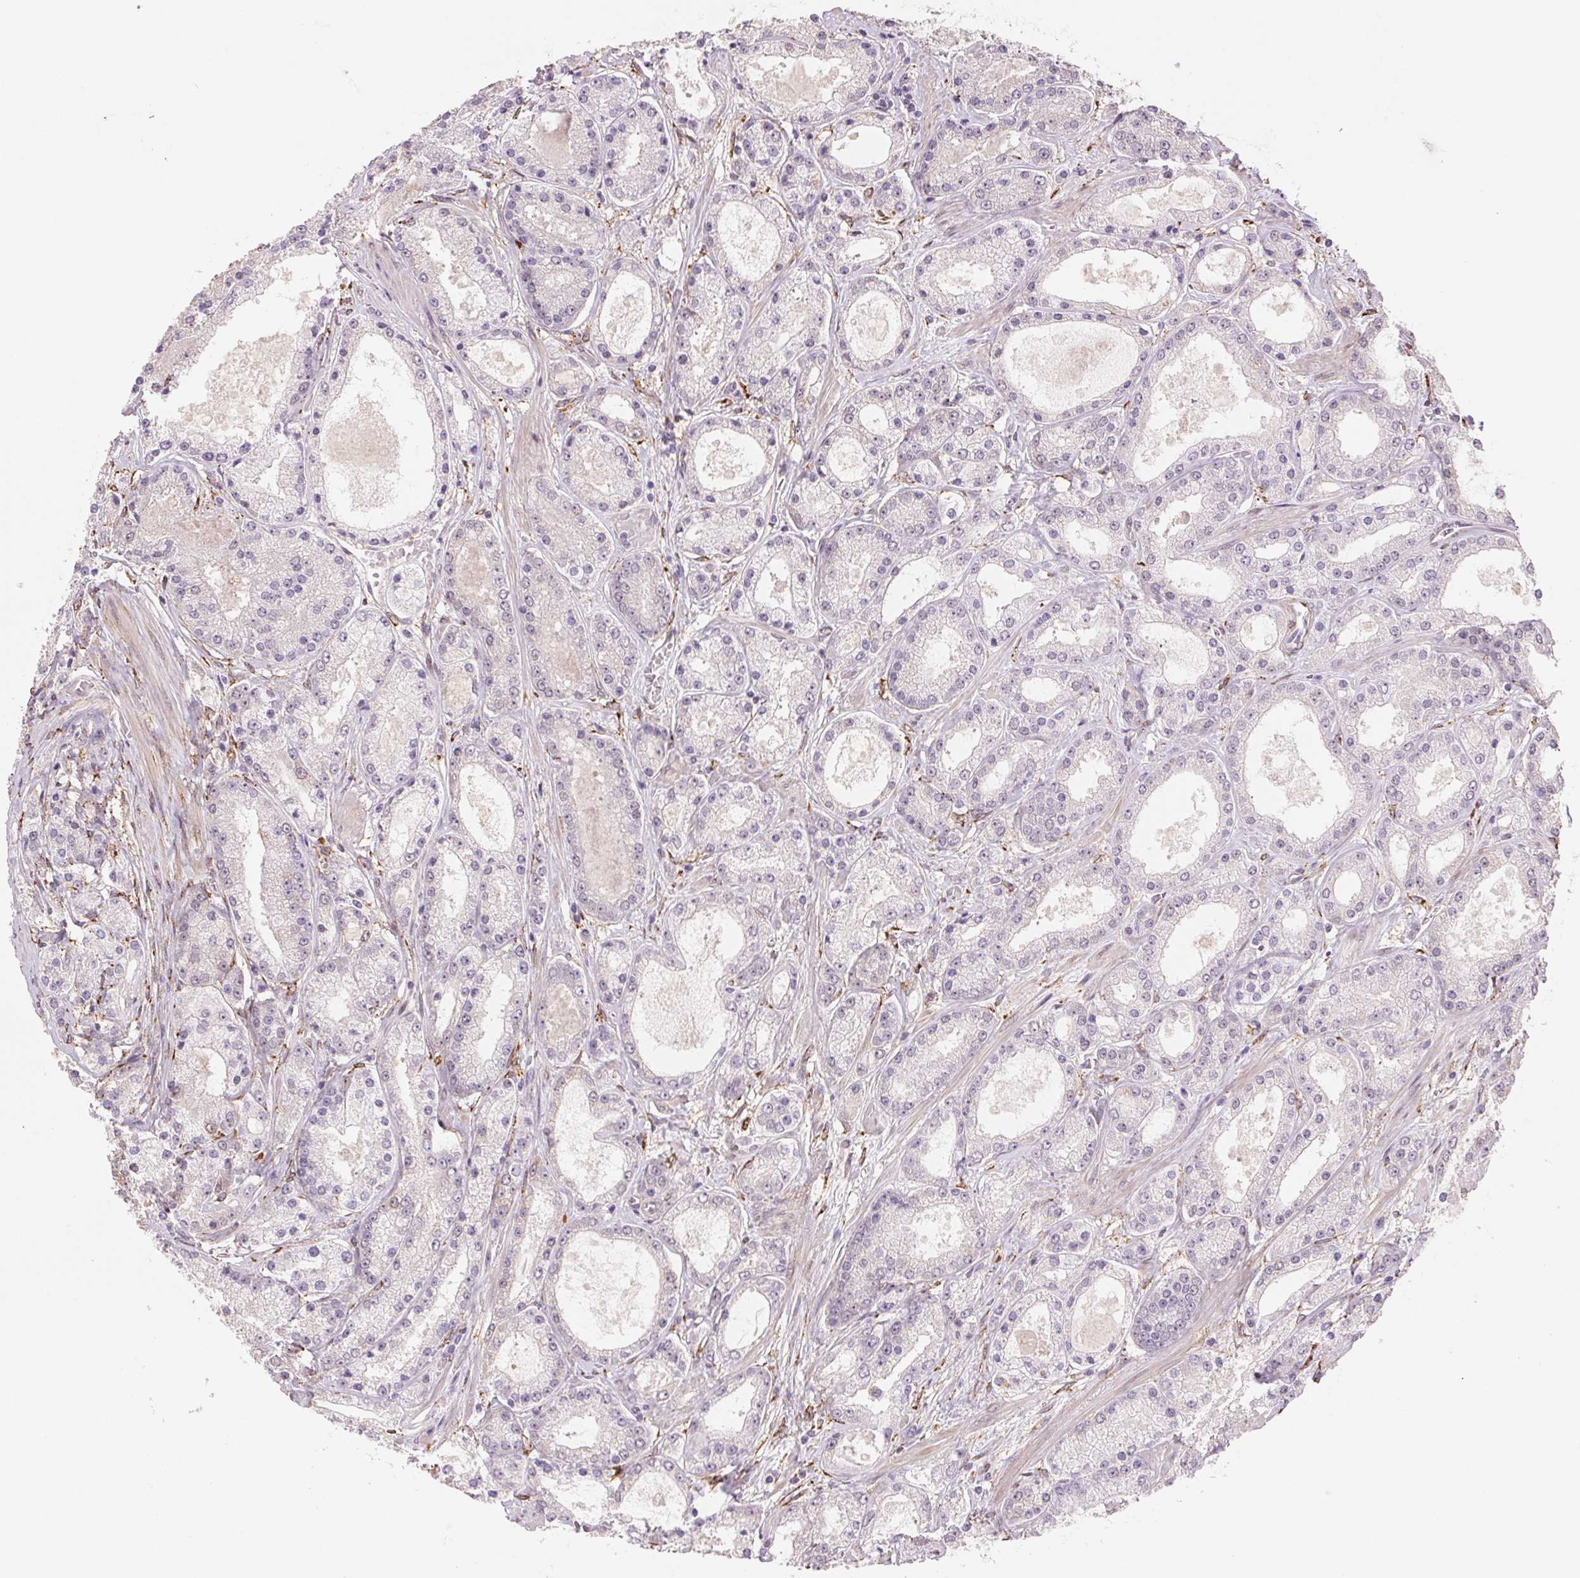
{"staining": {"intensity": "negative", "quantity": "none", "location": "none"}, "tissue": "prostate cancer", "cell_type": "Tumor cells", "image_type": "cancer", "snomed": [{"axis": "morphology", "description": "Adenocarcinoma, High grade"}, {"axis": "topography", "description": "Prostate"}], "caption": "An image of human adenocarcinoma (high-grade) (prostate) is negative for staining in tumor cells.", "gene": "FKBP10", "patient": {"sex": "male", "age": 67}}